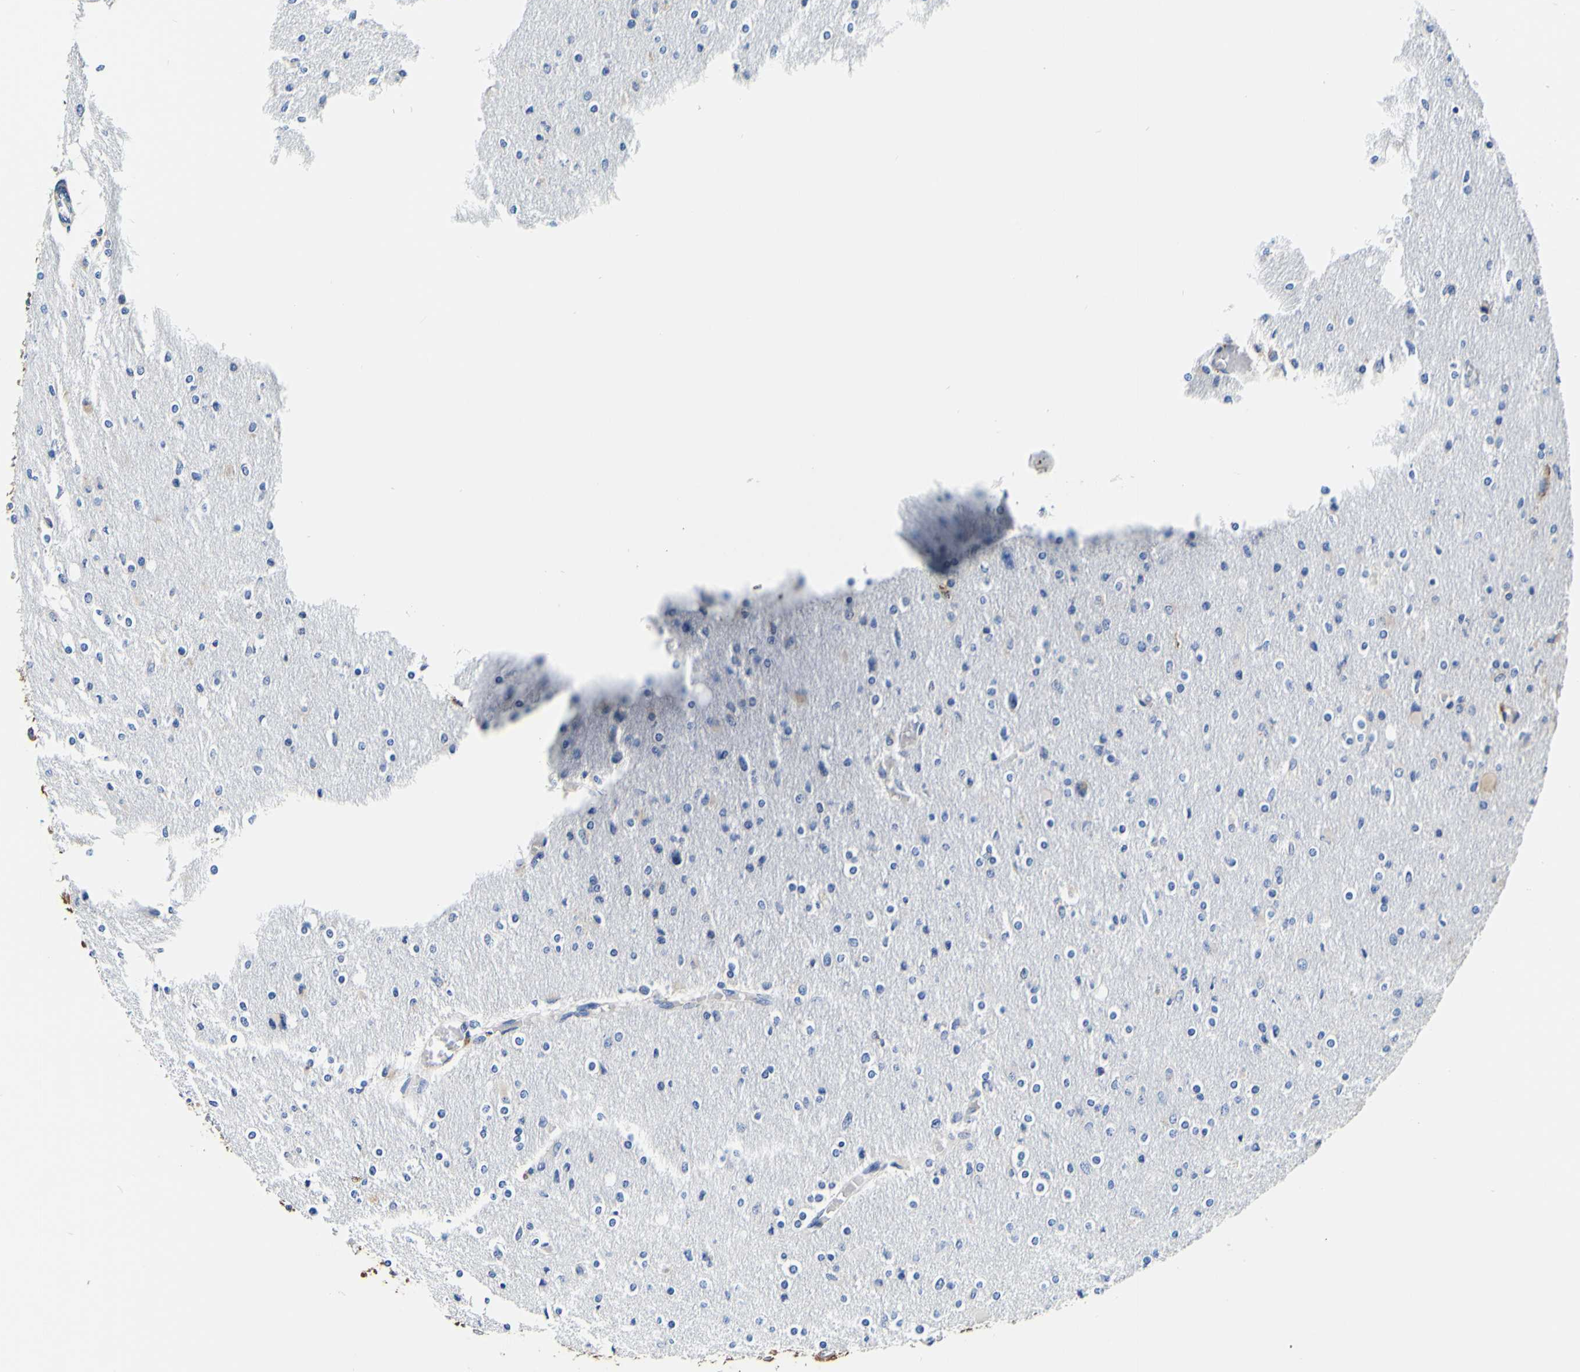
{"staining": {"intensity": "negative", "quantity": "none", "location": "none"}, "tissue": "glioma", "cell_type": "Tumor cells", "image_type": "cancer", "snomed": [{"axis": "morphology", "description": "Glioma, malignant, High grade"}, {"axis": "topography", "description": "Cerebral cortex"}], "caption": "Tumor cells are negative for brown protein staining in high-grade glioma (malignant).", "gene": "P4HB", "patient": {"sex": "female", "age": 36}}